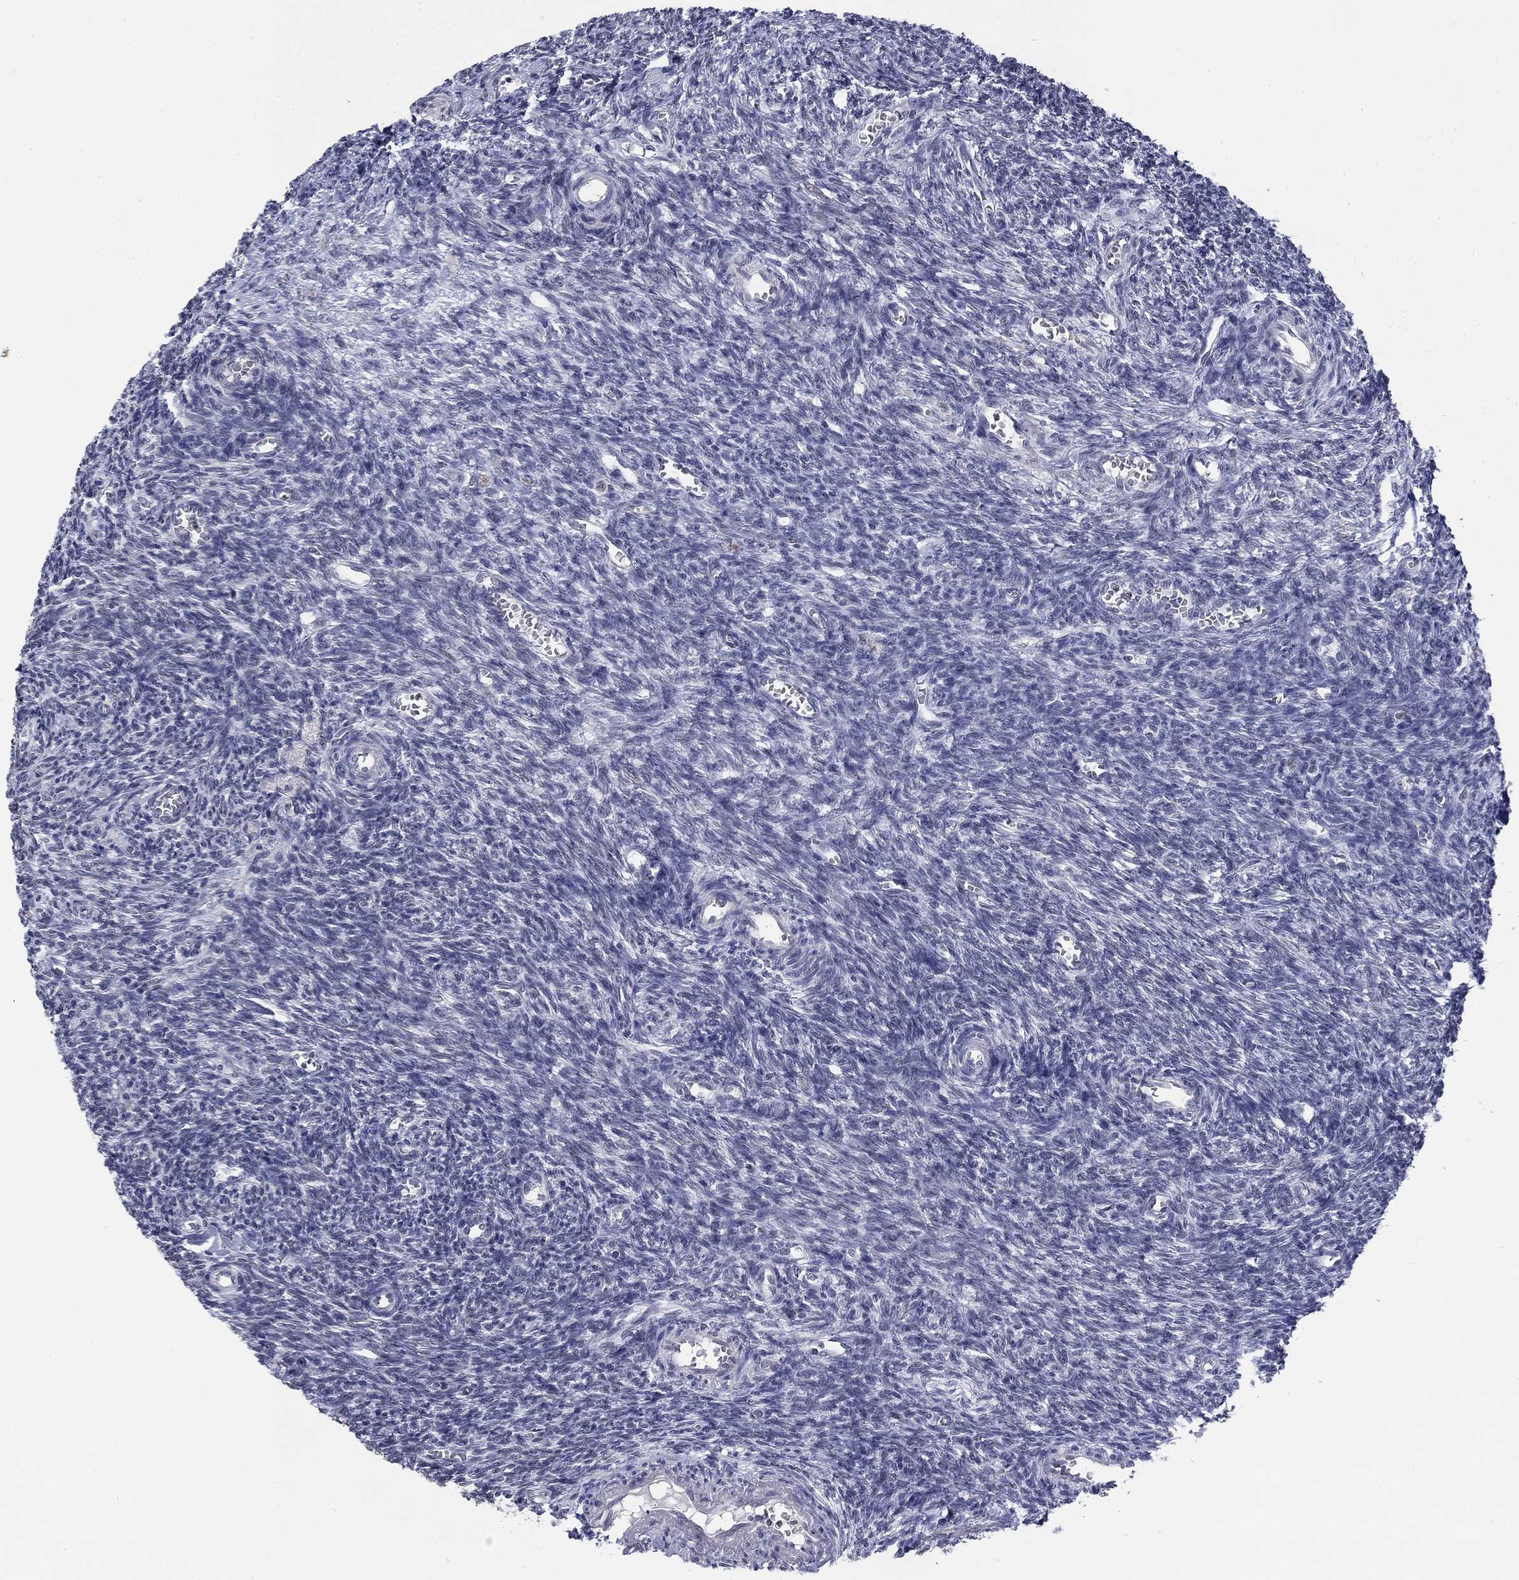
{"staining": {"intensity": "negative", "quantity": "none", "location": "none"}, "tissue": "ovary", "cell_type": "Follicle cells", "image_type": "normal", "snomed": [{"axis": "morphology", "description": "Normal tissue, NOS"}, {"axis": "topography", "description": "Ovary"}], "caption": "Unremarkable ovary was stained to show a protein in brown. There is no significant positivity in follicle cells.", "gene": "TOR1AIP1", "patient": {"sex": "female", "age": 27}}